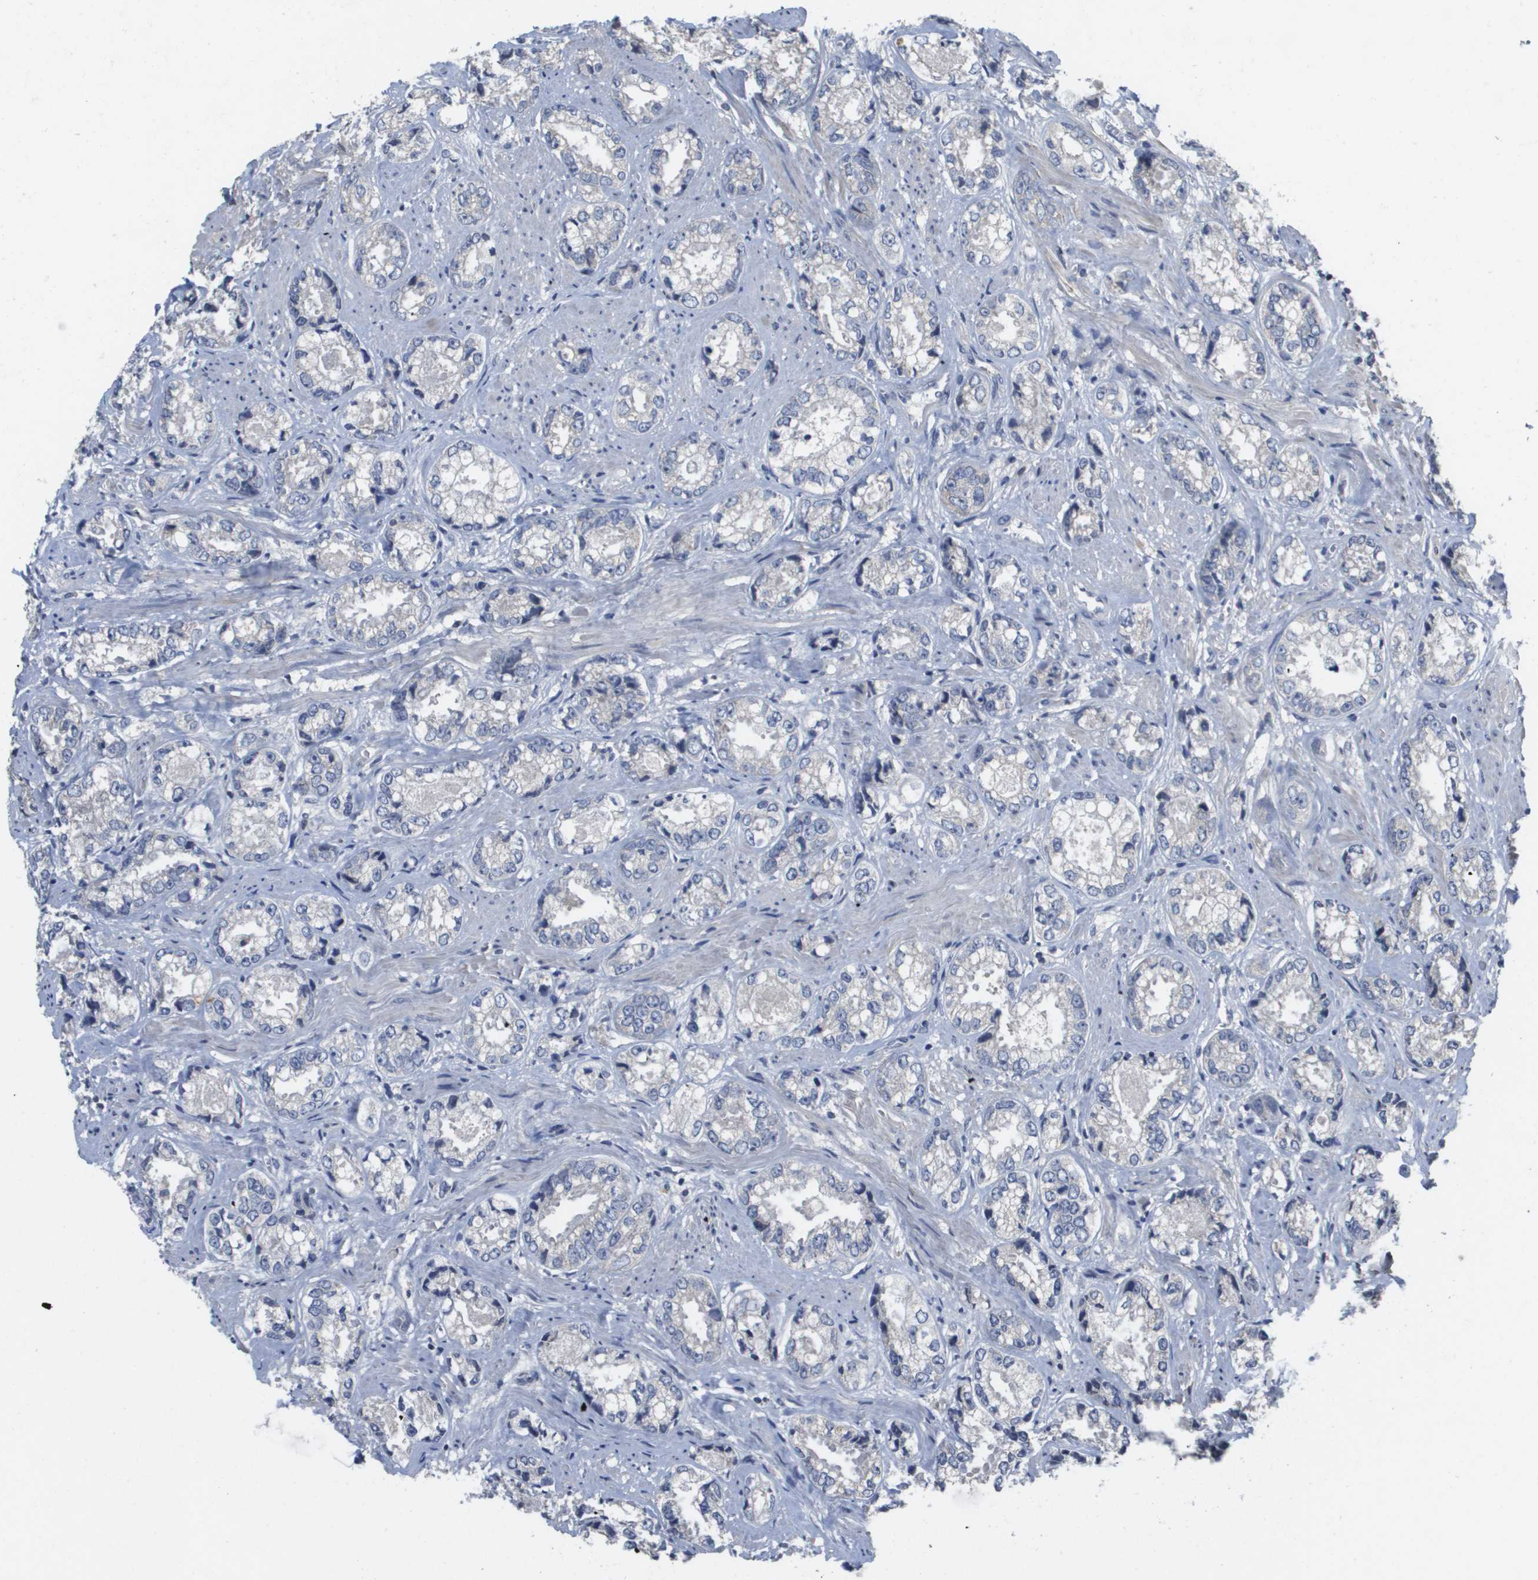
{"staining": {"intensity": "negative", "quantity": "none", "location": "none"}, "tissue": "prostate cancer", "cell_type": "Tumor cells", "image_type": "cancer", "snomed": [{"axis": "morphology", "description": "Adenocarcinoma, High grade"}, {"axis": "topography", "description": "Prostate"}], "caption": "This is an immunohistochemistry (IHC) image of human prostate adenocarcinoma (high-grade). There is no positivity in tumor cells.", "gene": "CAPN11", "patient": {"sex": "male", "age": 61}}